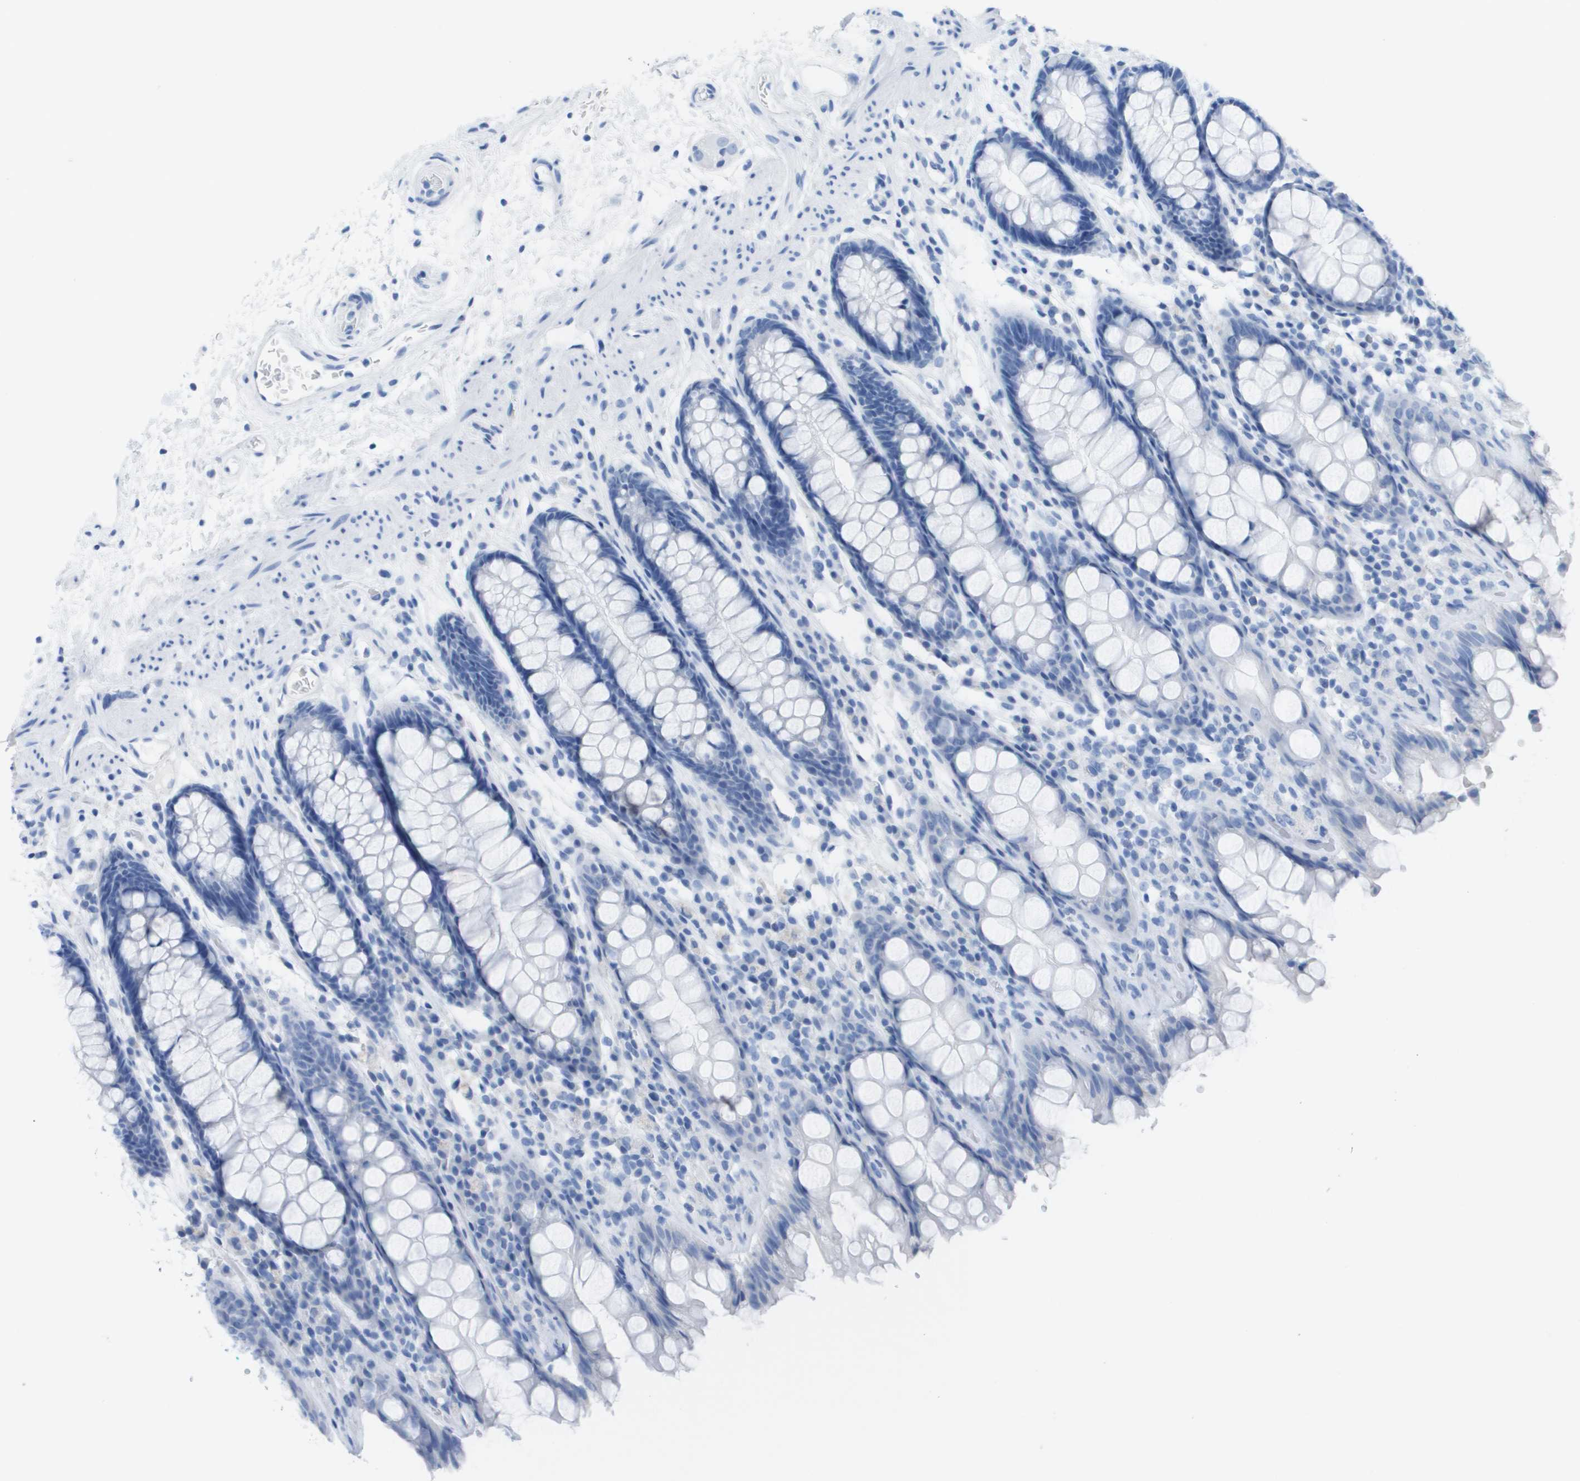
{"staining": {"intensity": "negative", "quantity": "none", "location": "none"}, "tissue": "rectum", "cell_type": "Glandular cells", "image_type": "normal", "snomed": [{"axis": "morphology", "description": "Normal tissue, NOS"}, {"axis": "topography", "description": "Rectum"}], "caption": "Immunohistochemical staining of unremarkable human rectum reveals no significant staining in glandular cells. (DAB immunohistochemistry (IHC), high magnification).", "gene": "KCNA3", "patient": {"sex": "male", "age": 64}}